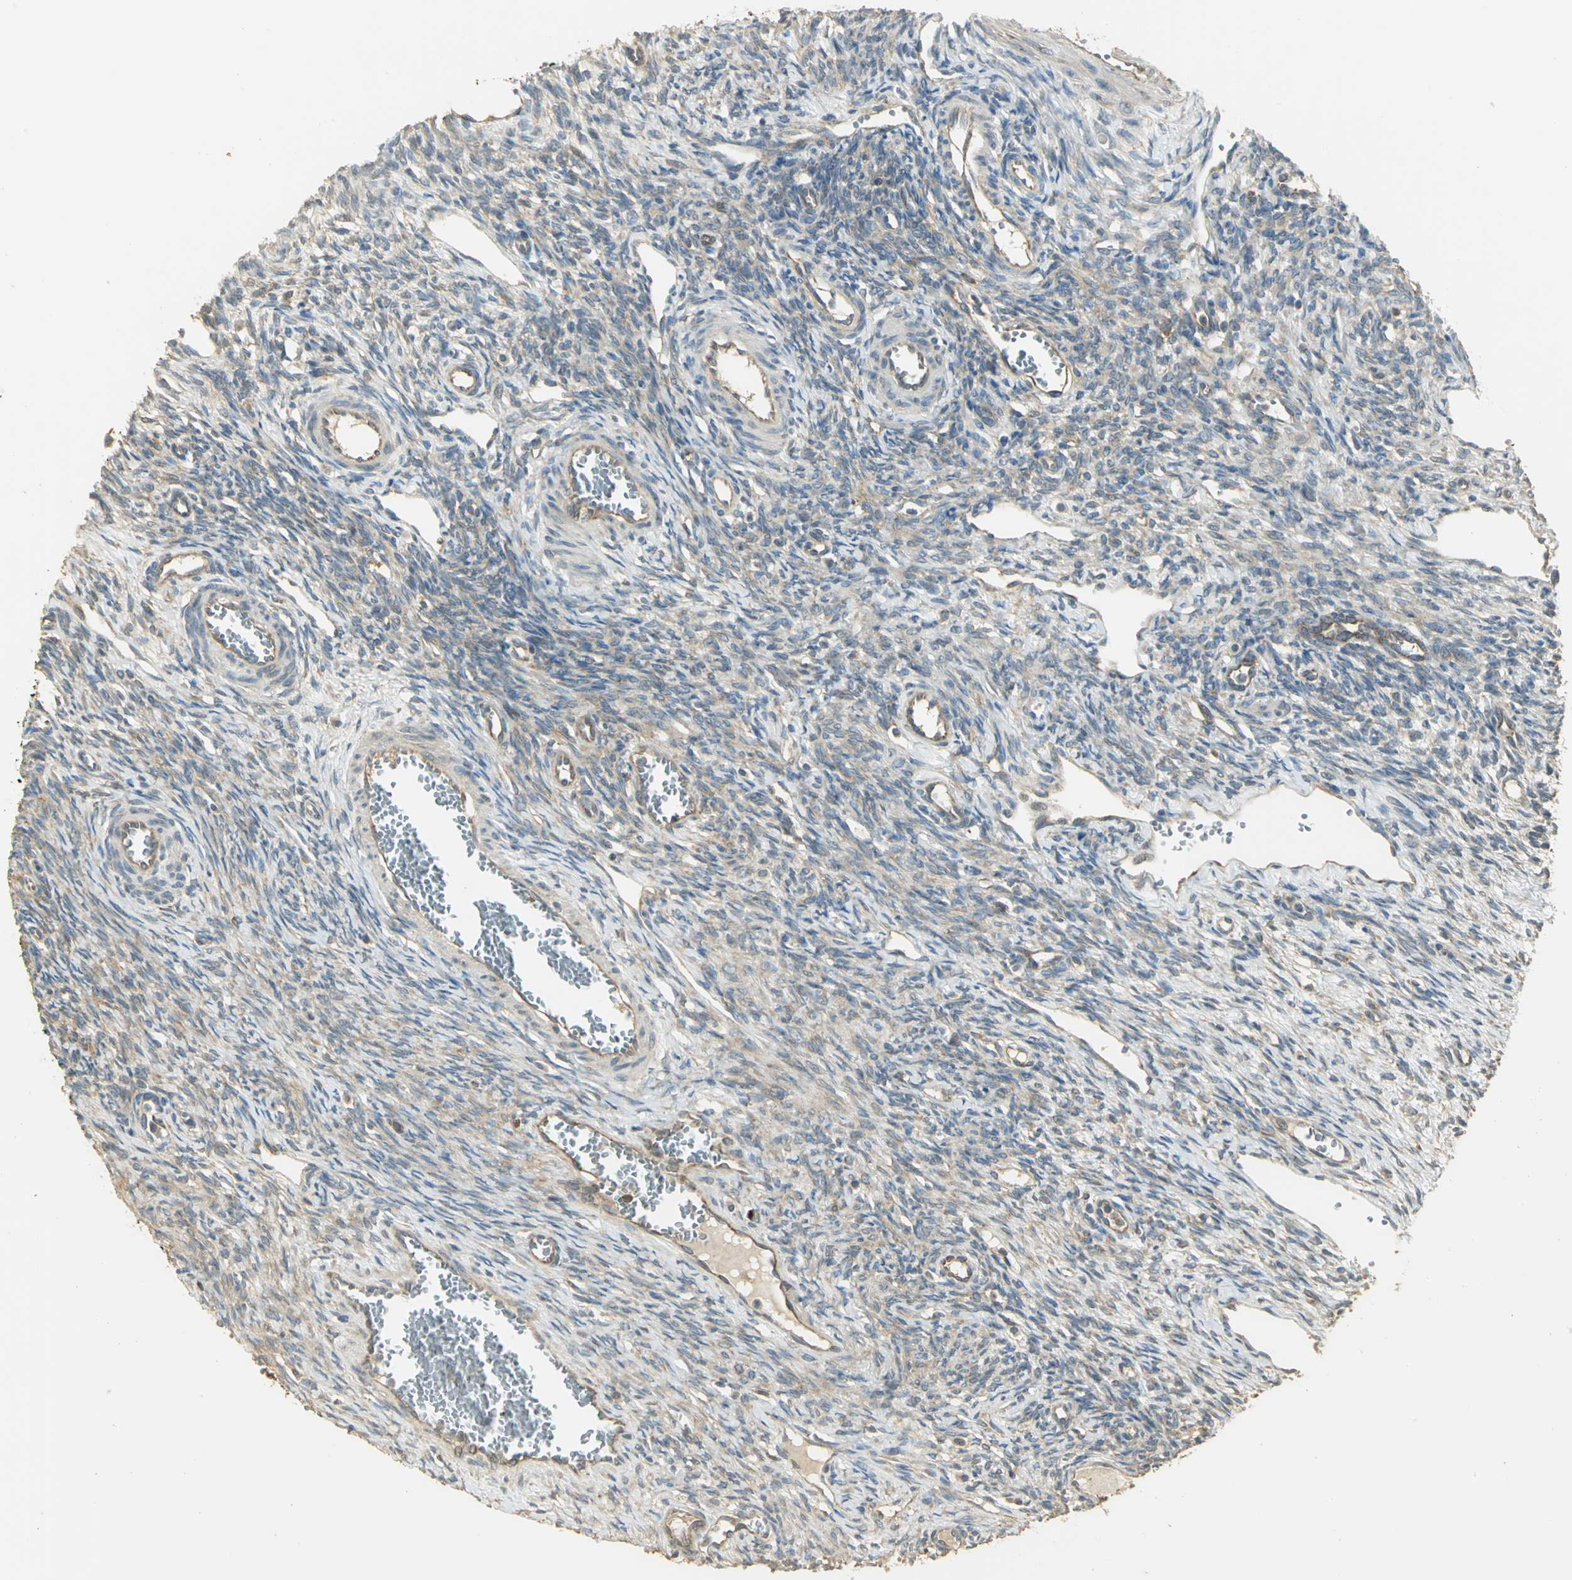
{"staining": {"intensity": "moderate", "quantity": "25%-75%", "location": "cytoplasmic/membranous"}, "tissue": "ovary", "cell_type": "Ovarian stroma cells", "image_type": "normal", "snomed": [{"axis": "morphology", "description": "Normal tissue, NOS"}, {"axis": "topography", "description": "Ovary"}], "caption": "Ovarian stroma cells show moderate cytoplasmic/membranous staining in about 25%-75% of cells in benign ovary.", "gene": "RARS1", "patient": {"sex": "female", "age": 33}}